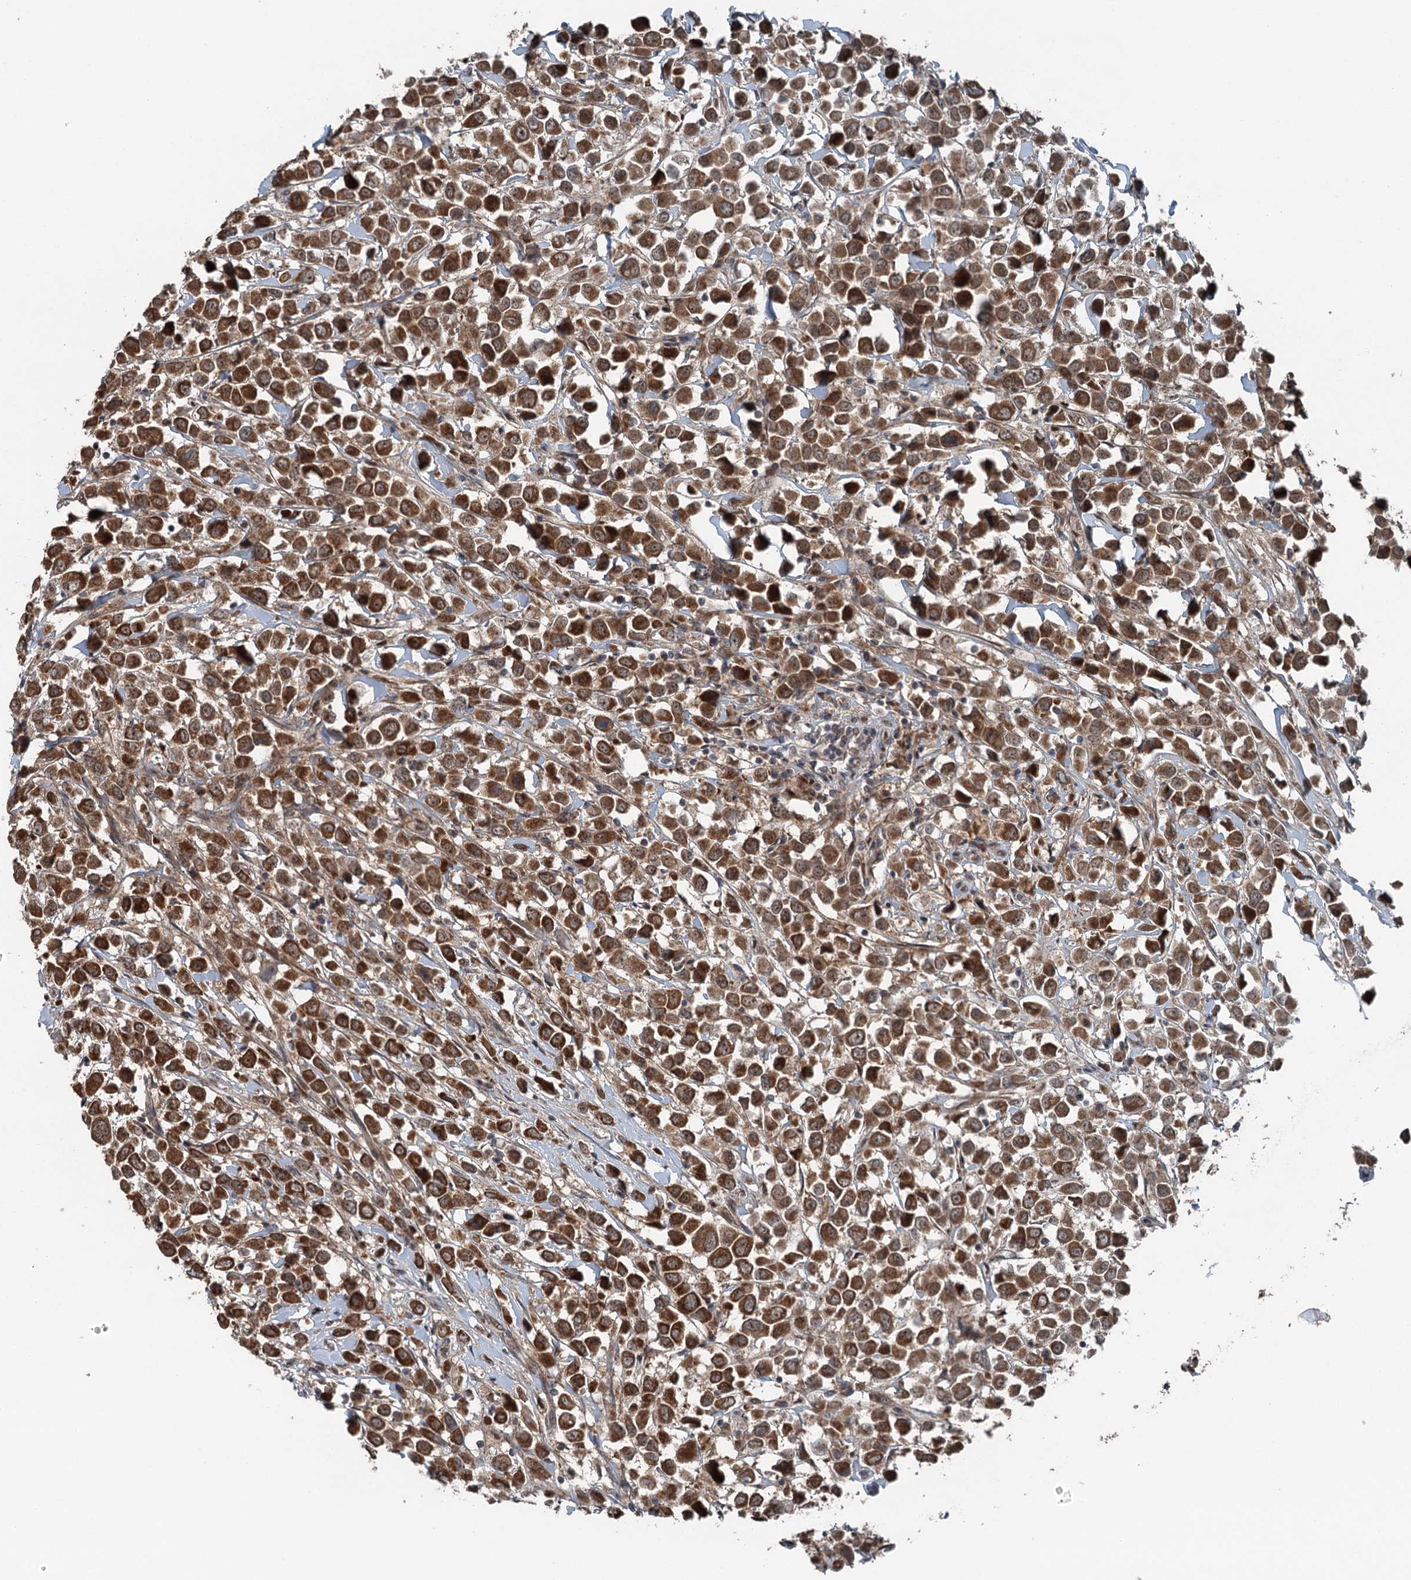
{"staining": {"intensity": "strong", "quantity": ">75%", "location": "cytoplasmic/membranous"}, "tissue": "breast cancer", "cell_type": "Tumor cells", "image_type": "cancer", "snomed": [{"axis": "morphology", "description": "Duct carcinoma"}, {"axis": "topography", "description": "Breast"}], "caption": "This is a histology image of immunohistochemistry (IHC) staining of breast cancer (infiltrating ductal carcinoma), which shows strong staining in the cytoplasmic/membranous of tumor cells.", "gene": "WAPL", "patient": {"sex": "female", "age": 61}}